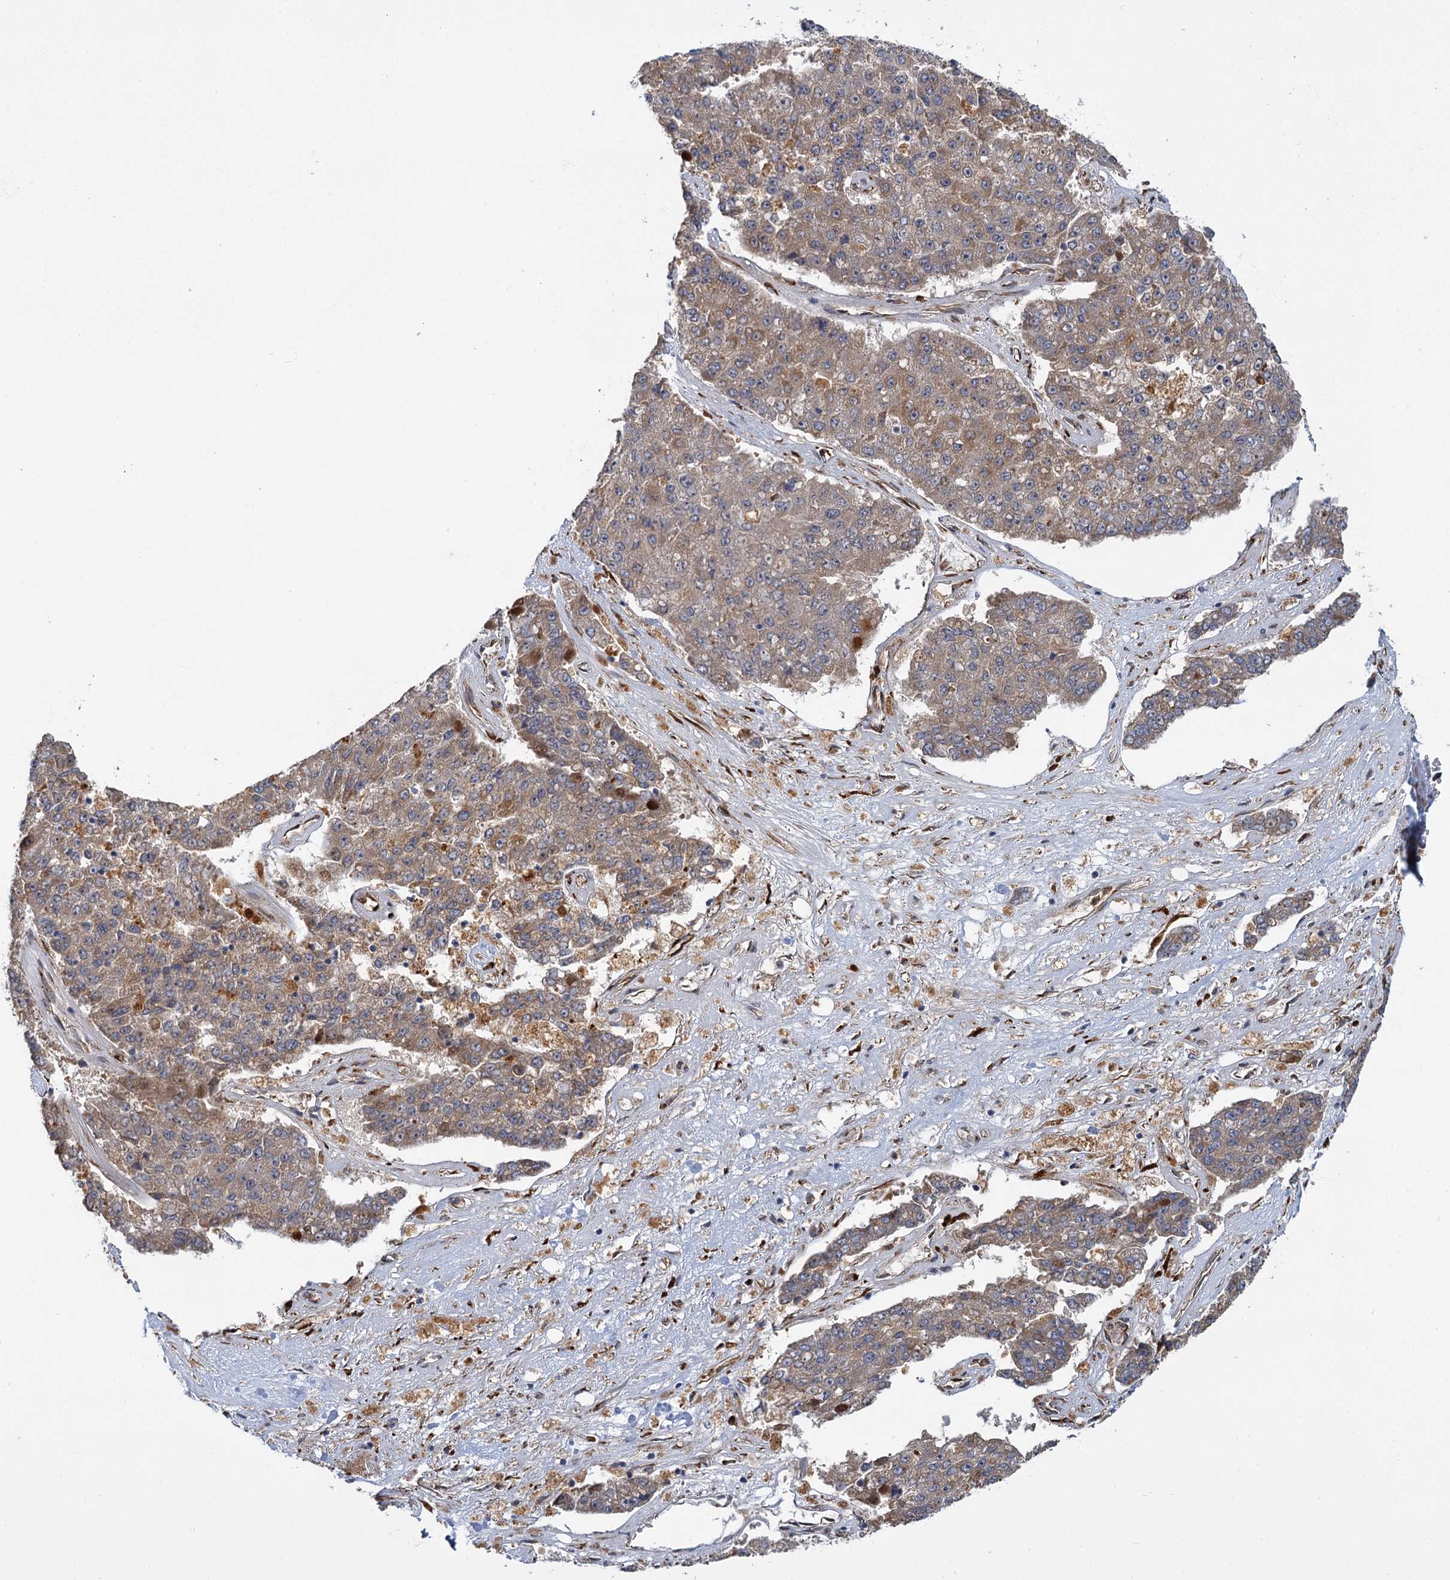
{"staining": {"intensity": "moderate", "quantity": ">75%", "location": "cytoplasmic/membranous"}, "tissue": "pancreatic cancer", "cell_type": "Tumor cells", "image_type": "cancer", "snomed": [{"axis": "morphology", "description": "Adenocarcinoma, NOS"}, {"axis": "topography", "description": "Pancreas"}], "caption": "A brown stain shows moderate cytoplasmic/membranous staining of a protein in human pancreatic cancer (adenocarcinoma) tumor cells. The staining was performed using DAB, with brown indicating positive protein expression. Nuclei are stained blue with hematoxylin.", "gene": "APBA2", "patient": {"sex": "male", "age": 50}}